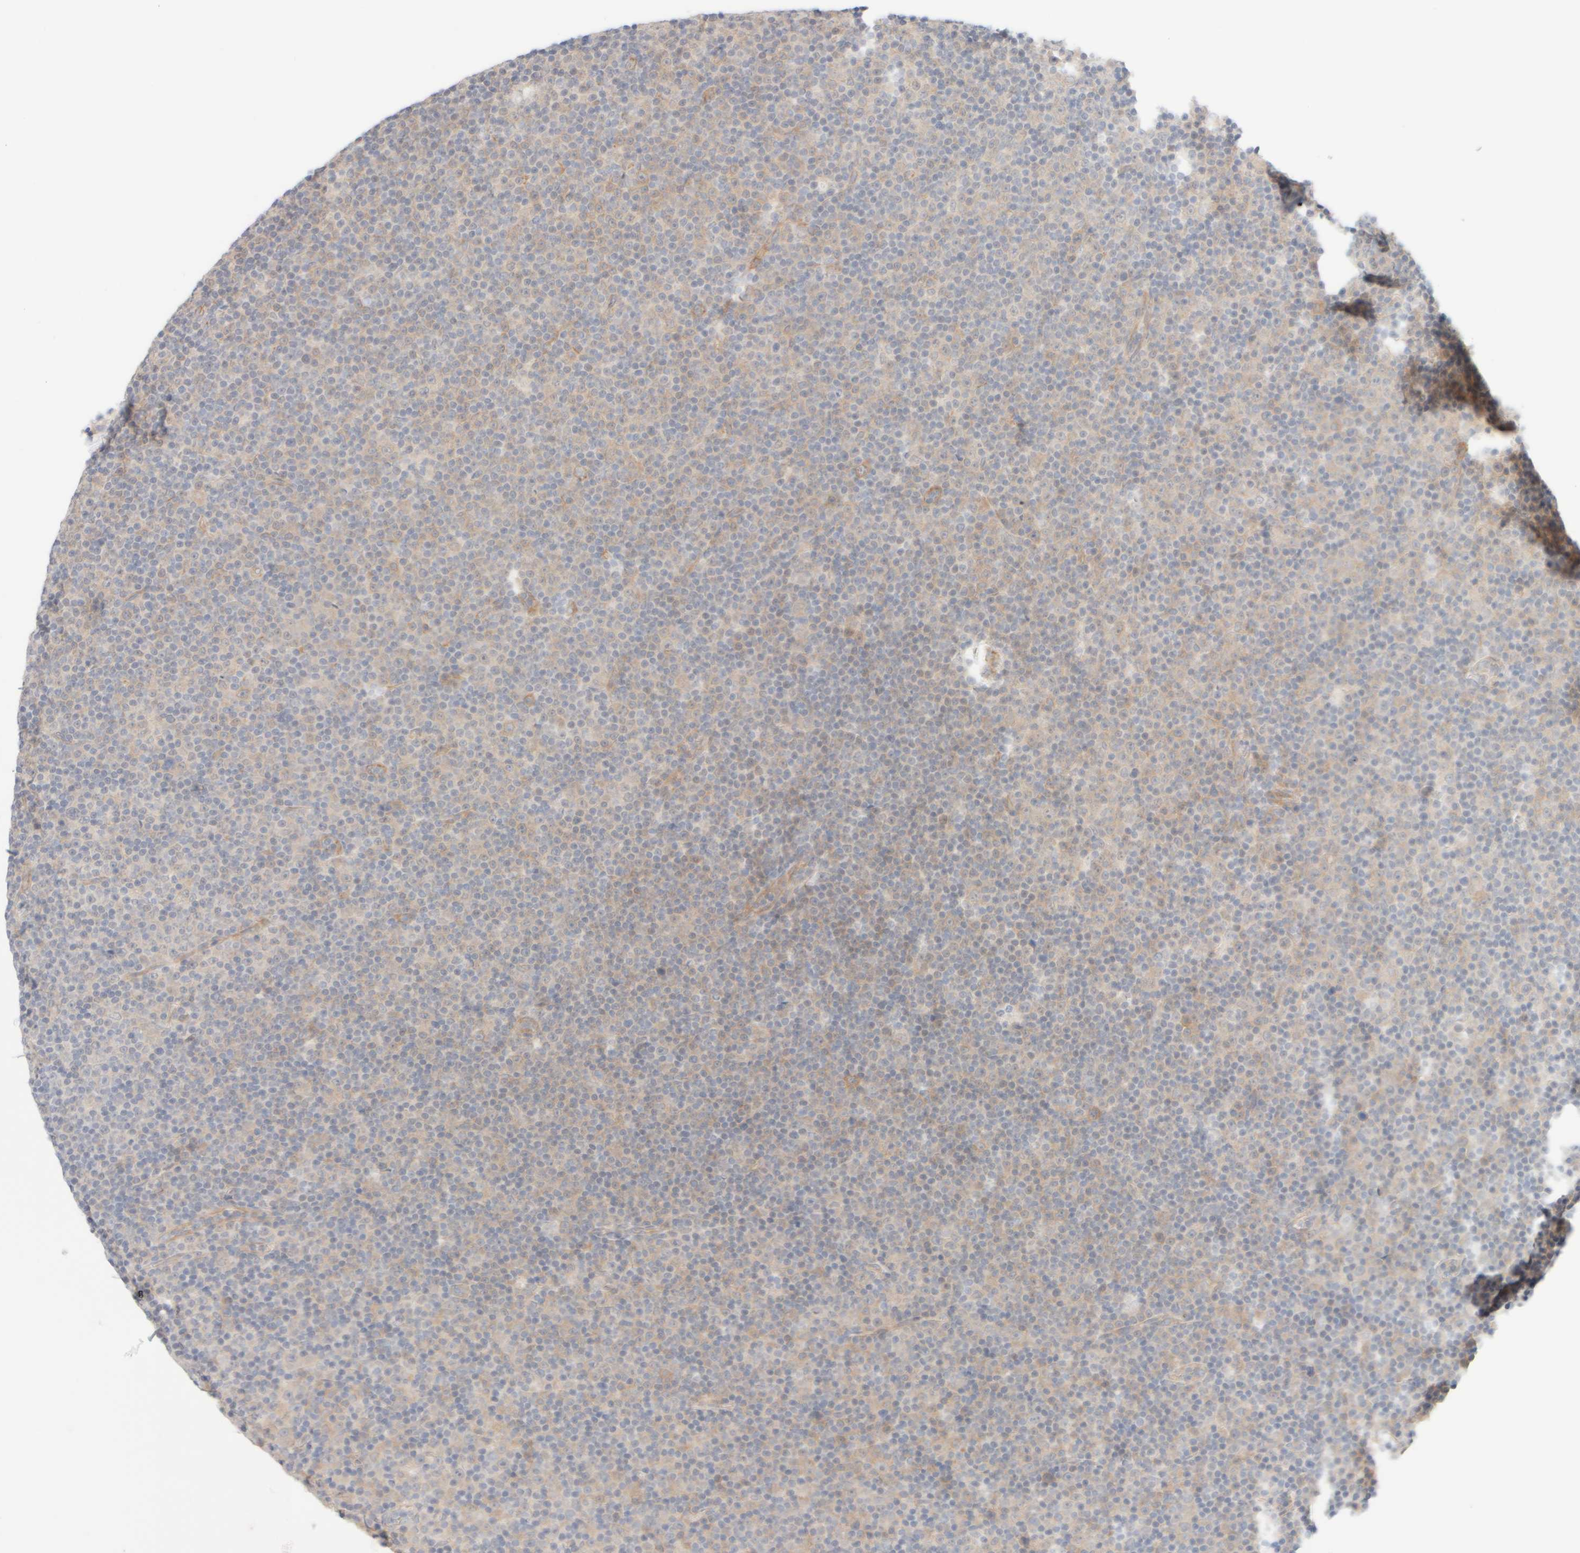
{"staining": {"intensity": "weak", "quantity": "<25%", "location": "cytoplasmic/membranous"}, "tissue": "lymphoma", "cell_type": "Tumor cells", "image_type": "cancer", "snomed": [{"axis": "morphology", "description": "Malignant lymphoma, non-Hodgkin's type, Low grade"}, {"axis": "topography", "description": "Lymph node"}], "caption": "Tumor cells show no significant protein positivity in lymphoma. The staining was performed using DAB to visualize the protein expression in brown, while the nuclei were stained in blue with hematoxylin (Magnification: 20x).", "gene": "UNC13B", "patient": {"sex": "female", "age": 67}}